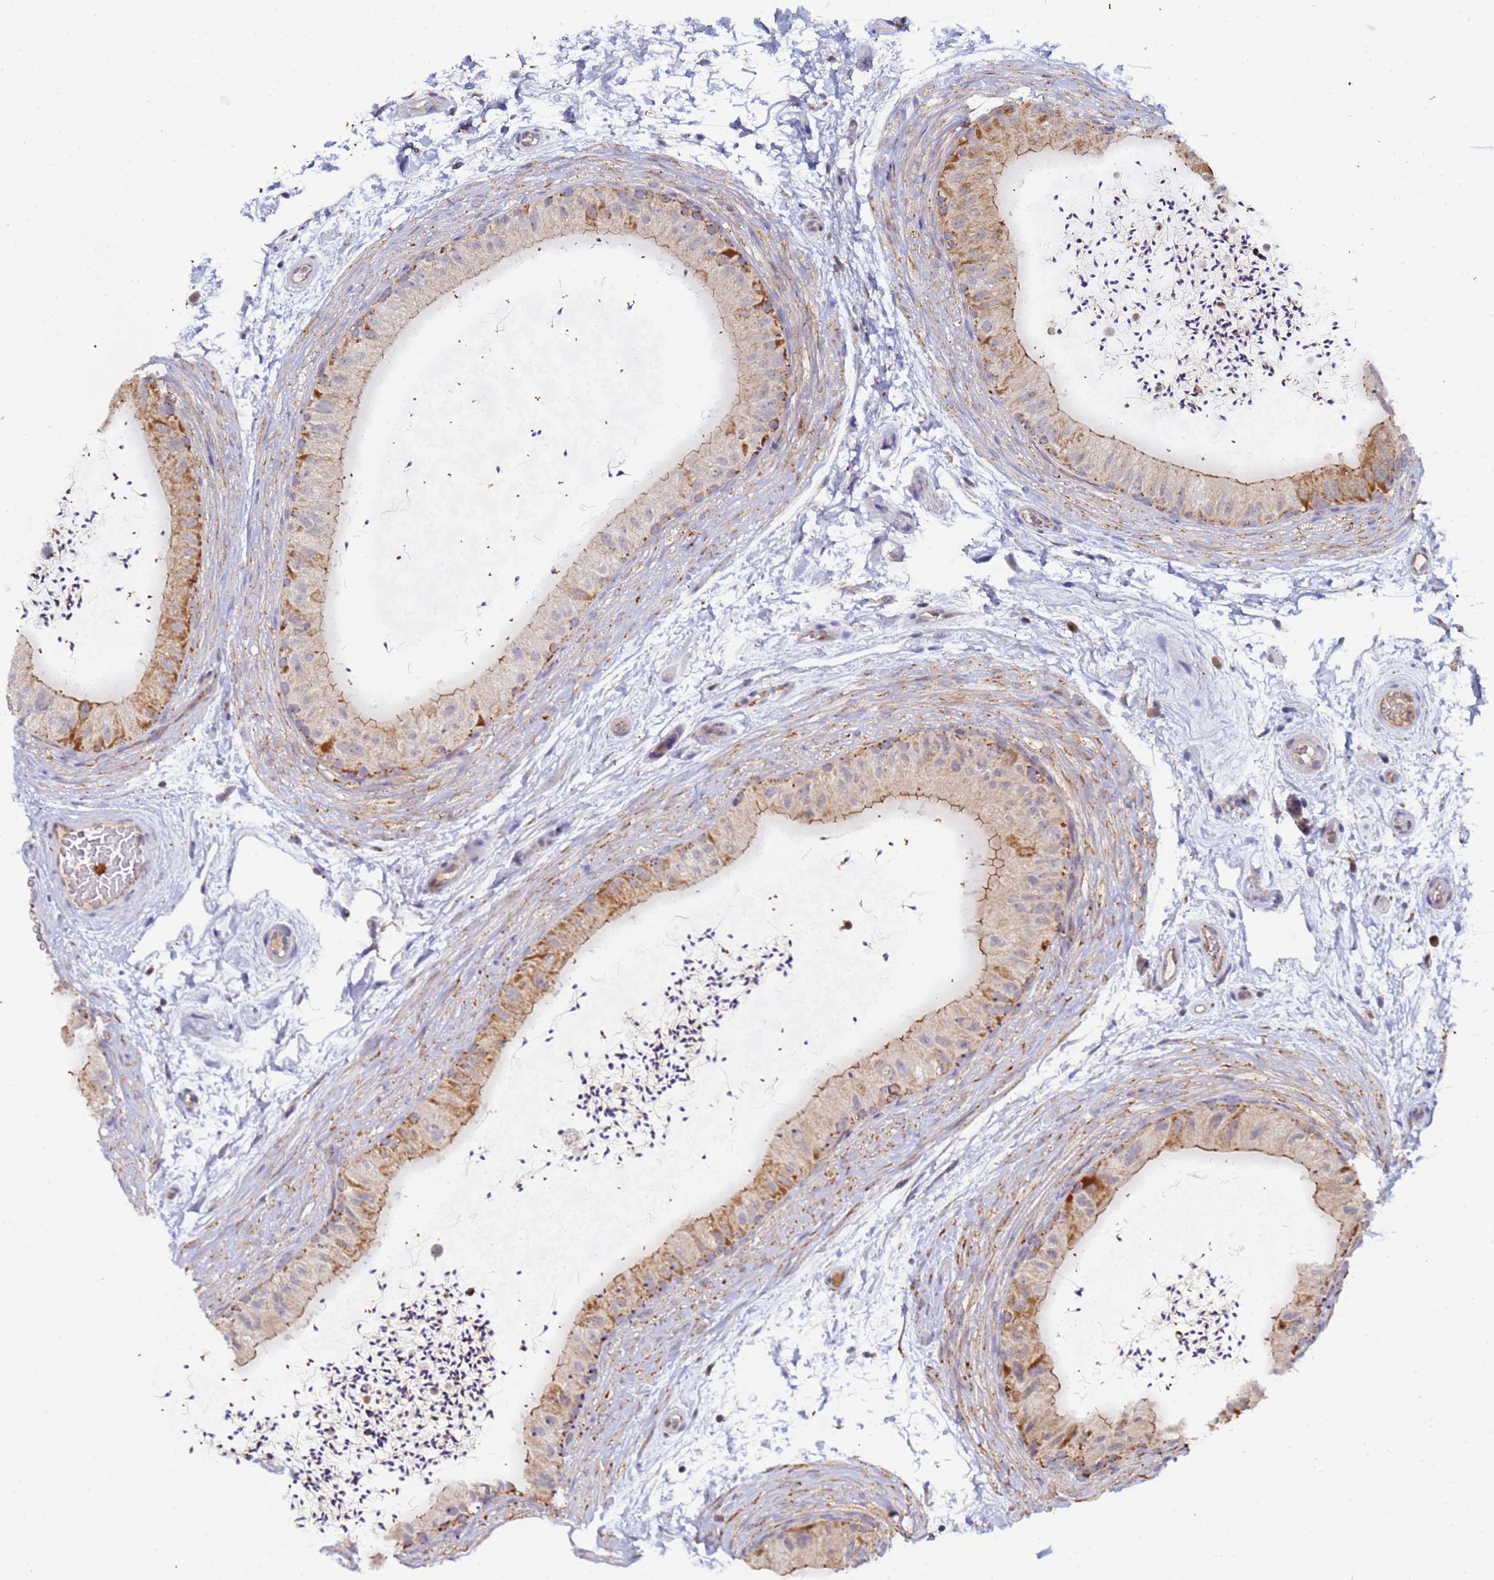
{"staining": {"intensity": "moderate", "quantity": "25%-75%", "location": "cytoplasmic/membranous"}, "tissue": "epididymis", "cell_type": "Glandular cells", "image_type": "normal", "snomed": [{"axis": "morphology", "description": "Normal tissue, NOS"}, {"axis": "topography", "description": "Epididymis"}], "caption": "Glandular cells exhibit medium levels of moderate cytoplasmic/membranous expression in about 25%-75% of cells in benign epididymis.", "gene": "CCDC127", "patient": {"sex": "male", "age": 50}}